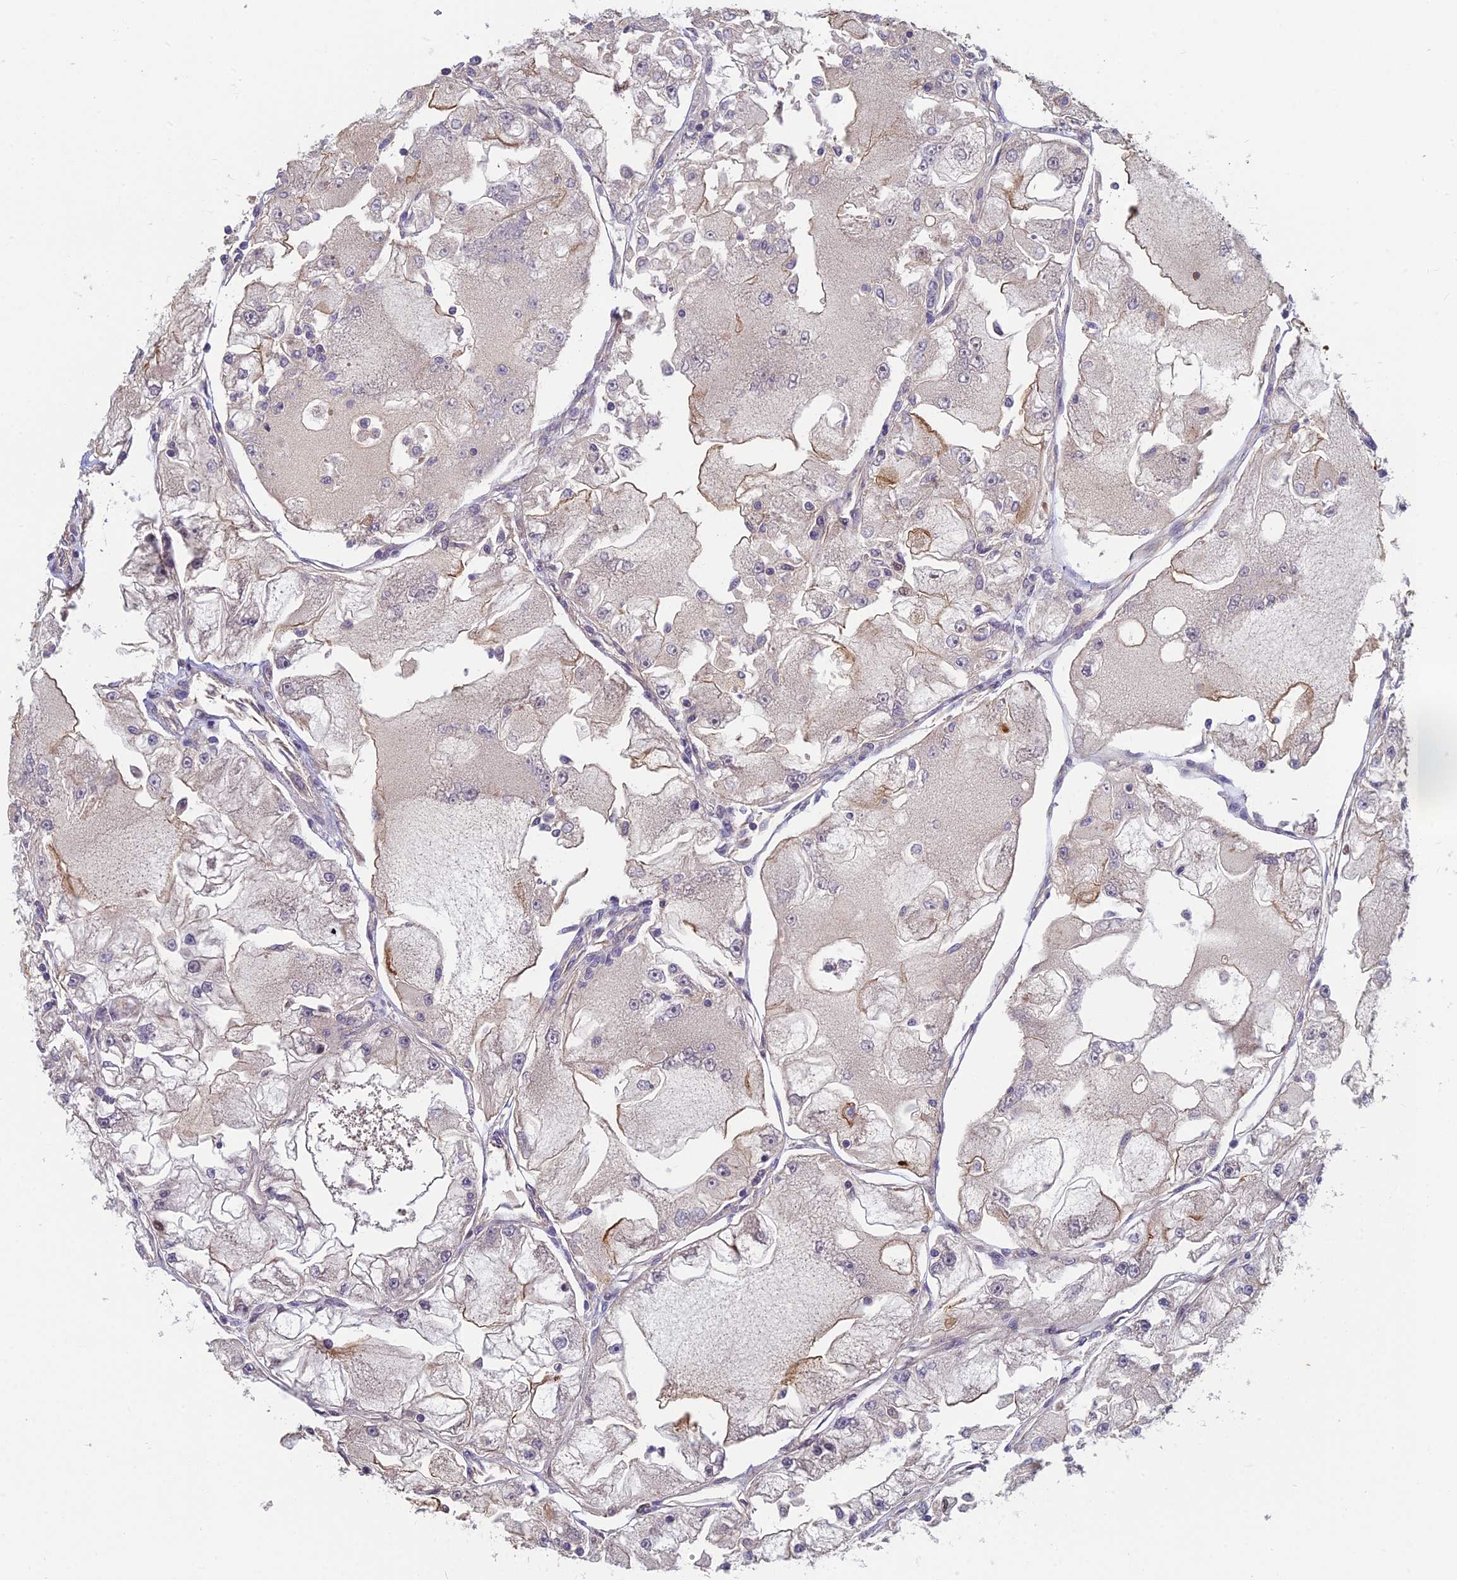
{"staining": {"intensity": "negative", "quantity": "none", "location": "none"}, "tissue": "renal cancer", "cell_type": "Tumor cells", "image_type": "cancer", "snomed": [{"axis": "morphology", "description": "Adenocarcinoma, NOS"}, {"axis": "topography", "description": "Kidney"}], "caption": "Tumor cells show no significant protein staining in renal cancer. (DAB immunohistochemistry with hematoxylin counter stain).", "gene": "PIKFYVE", "patient": {"sex": "female", "age": 72}}